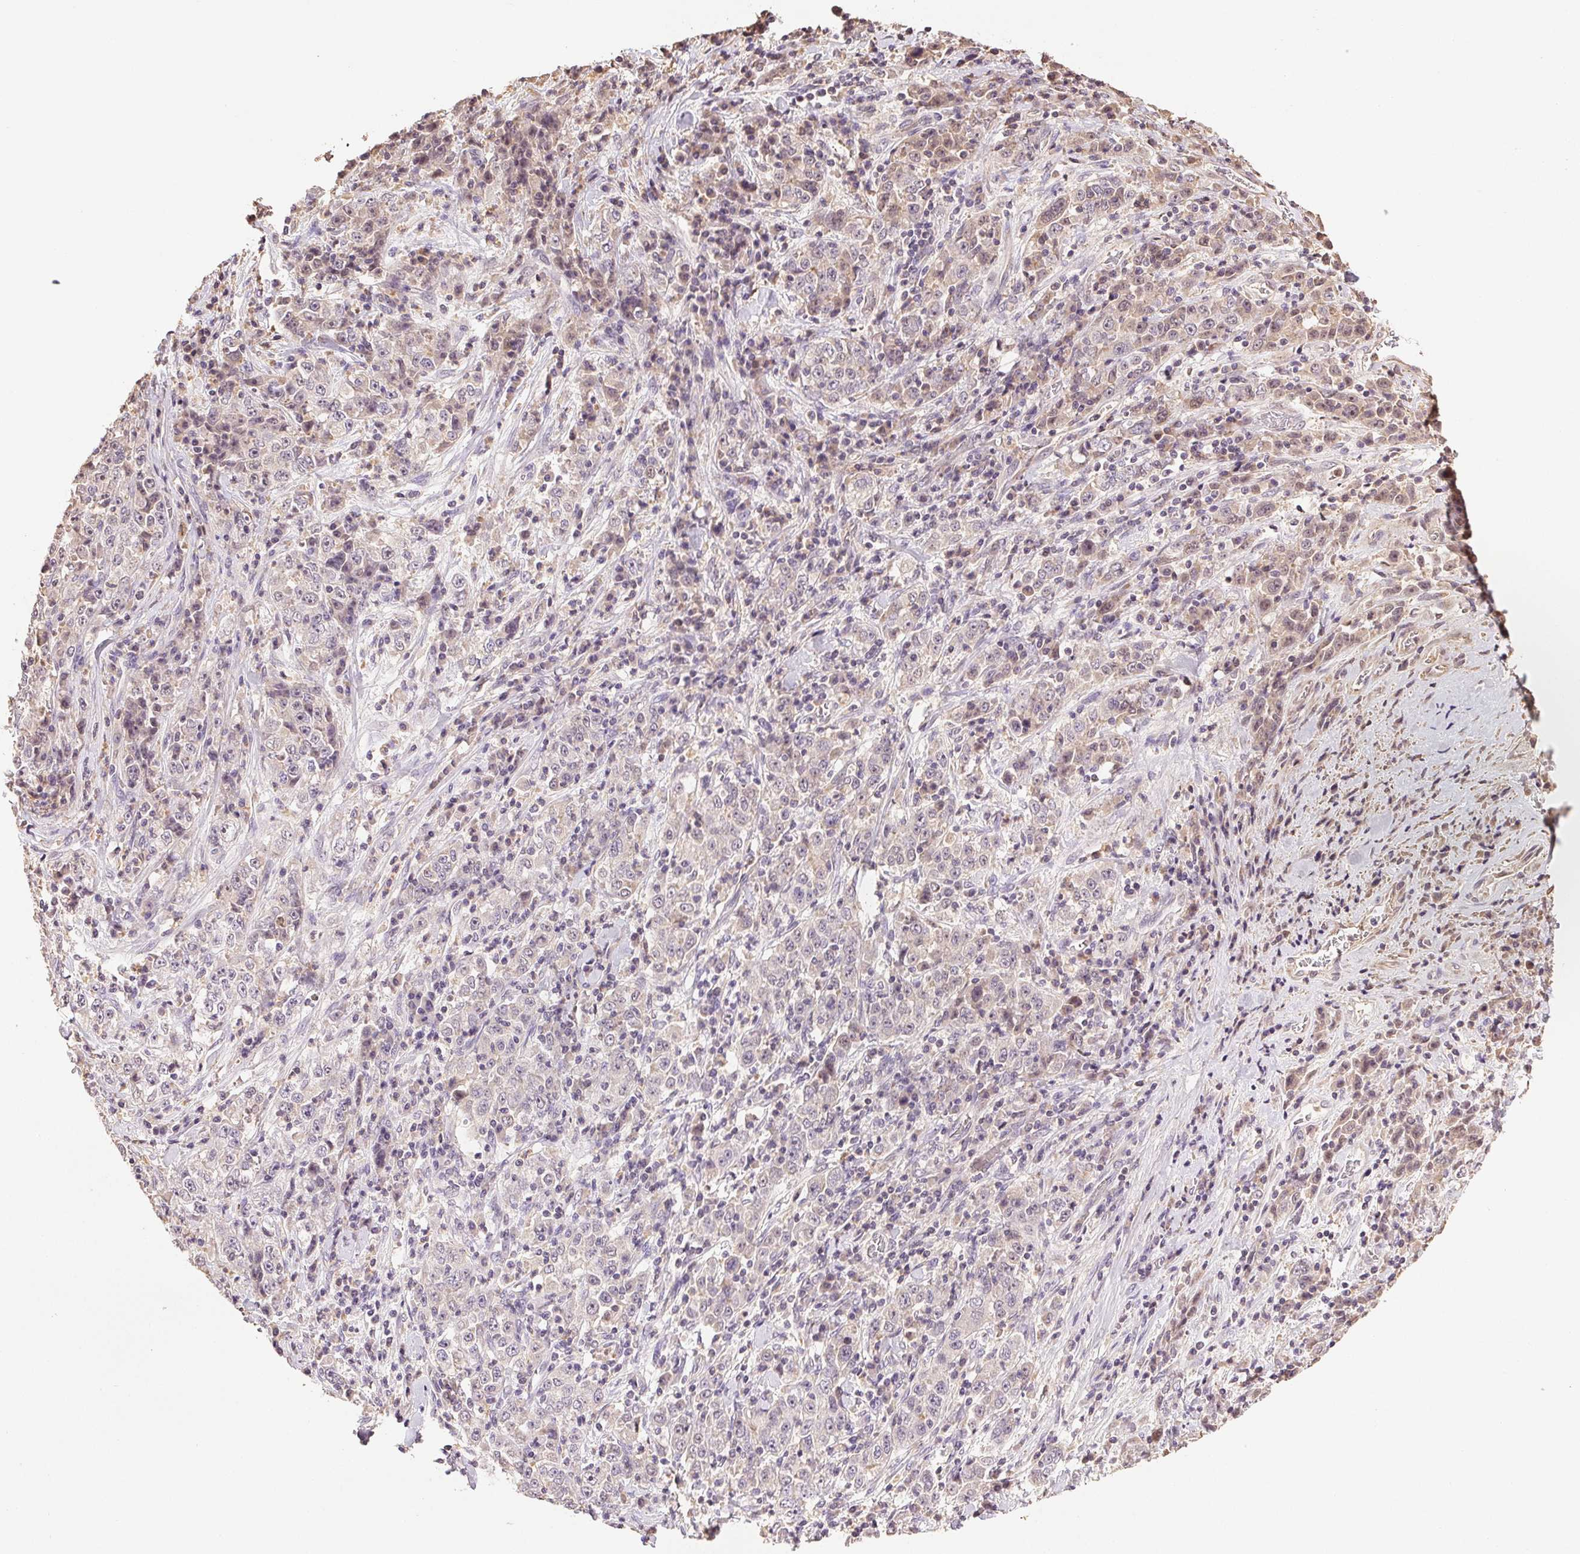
{"staining": {"intensity": "negative", "quantity": "none", "location": "none"}, "tissue": "stomach cancer", "cell_type": "Tumor cells", "image_type": "cancer", "snomed": [{"axis": "morphology", "description": "Normal tissue, NOS"}, {"axis": "morphology", "description": "Adenocarcinoma, NOS"}, {"axis": "topography", "description": "Stomach, upper"}, {"axis": "topography", "description": "Stomach"}], "caption": "Immunohistochemical staining of adenocarcinoma (stomach) shows no significant positivity in tumor cells.", "gene": "TMEM253", "patient": {"sex": "male", "age": 59}}